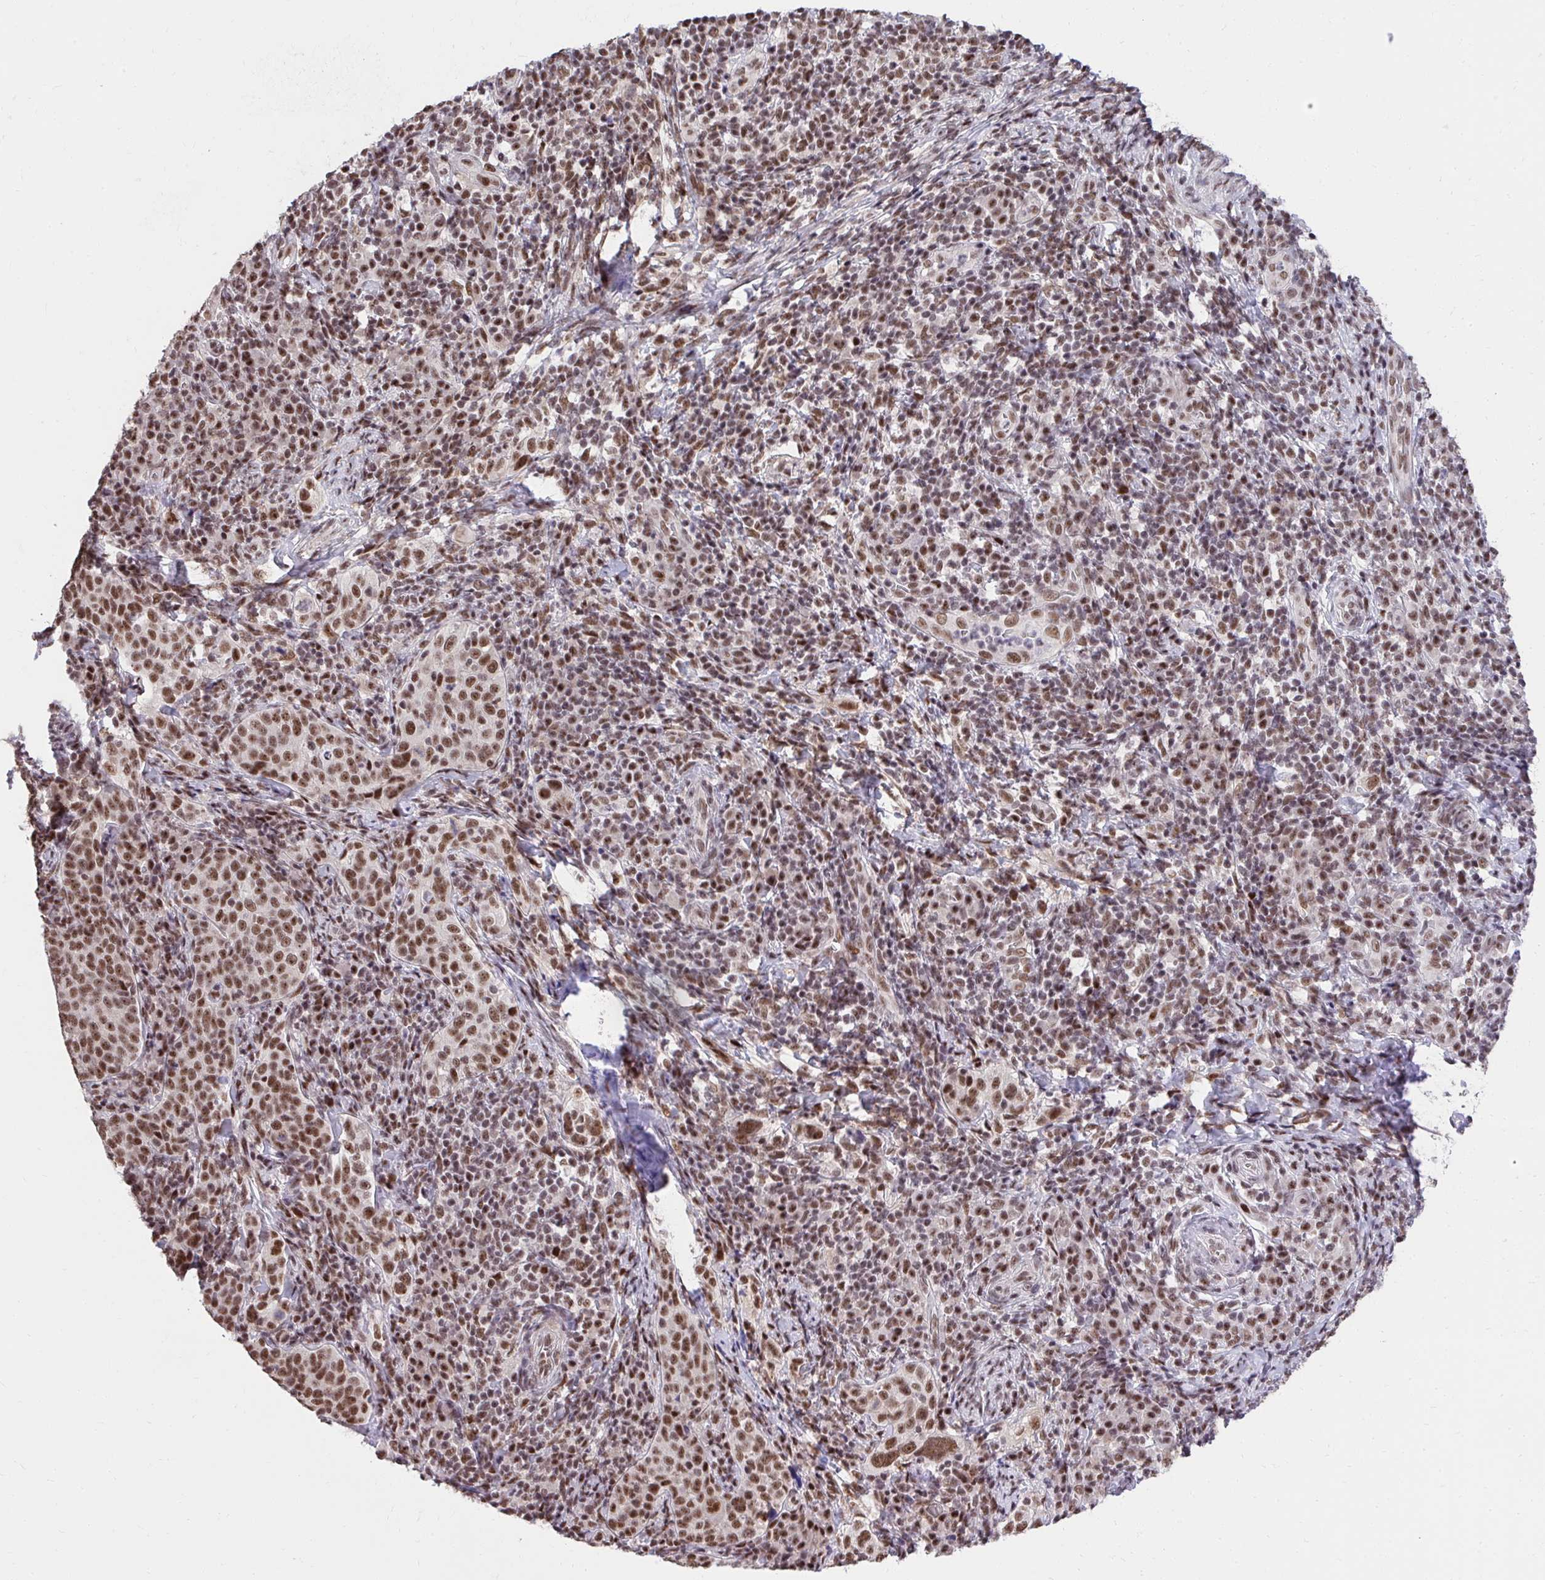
{"staining": {"intensity": "moderate", "quantity": ">75%", "location": "nuclear"}, "tissue": "cervical cancer", "cell_type": "Tumor cells", "image_type": "cancer", "snomed": [{"axis": "morphology", "description": "Squamous cell carcinoma, NOS"}, {"axis": "topography", "description": "Cervix"}], "caption": "This image shows IHC staining of cervical squamous cell carcinoma, with medium moderate nuclear positivity in about >75% of tumor cells.", "gene": "SYNE4", "patient": {"sex": "female", "age": 75}}